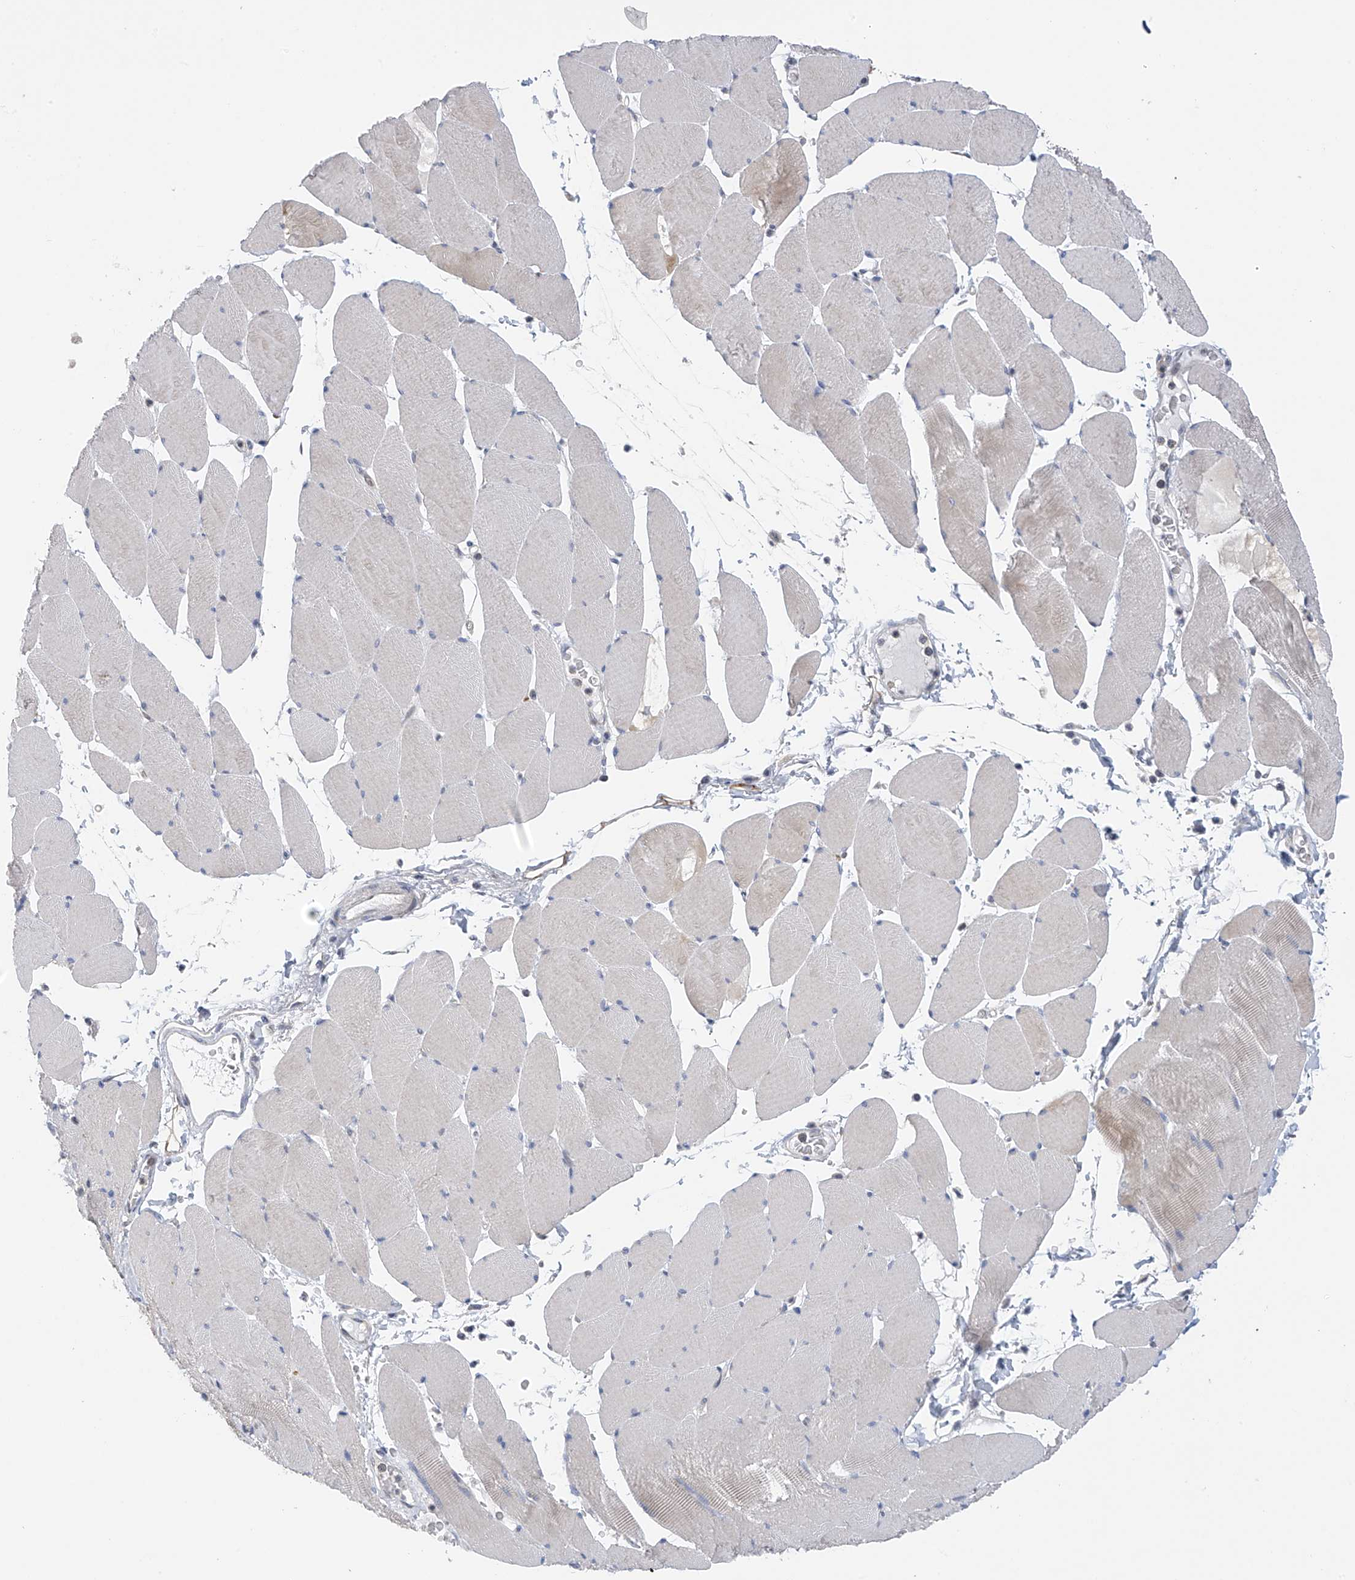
{"staining": {"intensity": "negative", "quantity": "none", "location": "none"}, "tissue": "skeletal muscle", "cell_type": "Myocytes", "image_type": "normal", "snomed": [{"axis": "morphology", "description": "Normal tissue, NOS"}, {"axis": "topography", "description": "Skeletal muscle"}, {"axis": "topography", "description": "Head-Neck"}], "caption": "A high-resolution photomicrograph shows immunohistochemistry staining of normal skeletal muscle, which exhibits no significant staining in myocytes.", "gene": "SLCO4A1", "patient": {"sex": "male", "age": 66}}